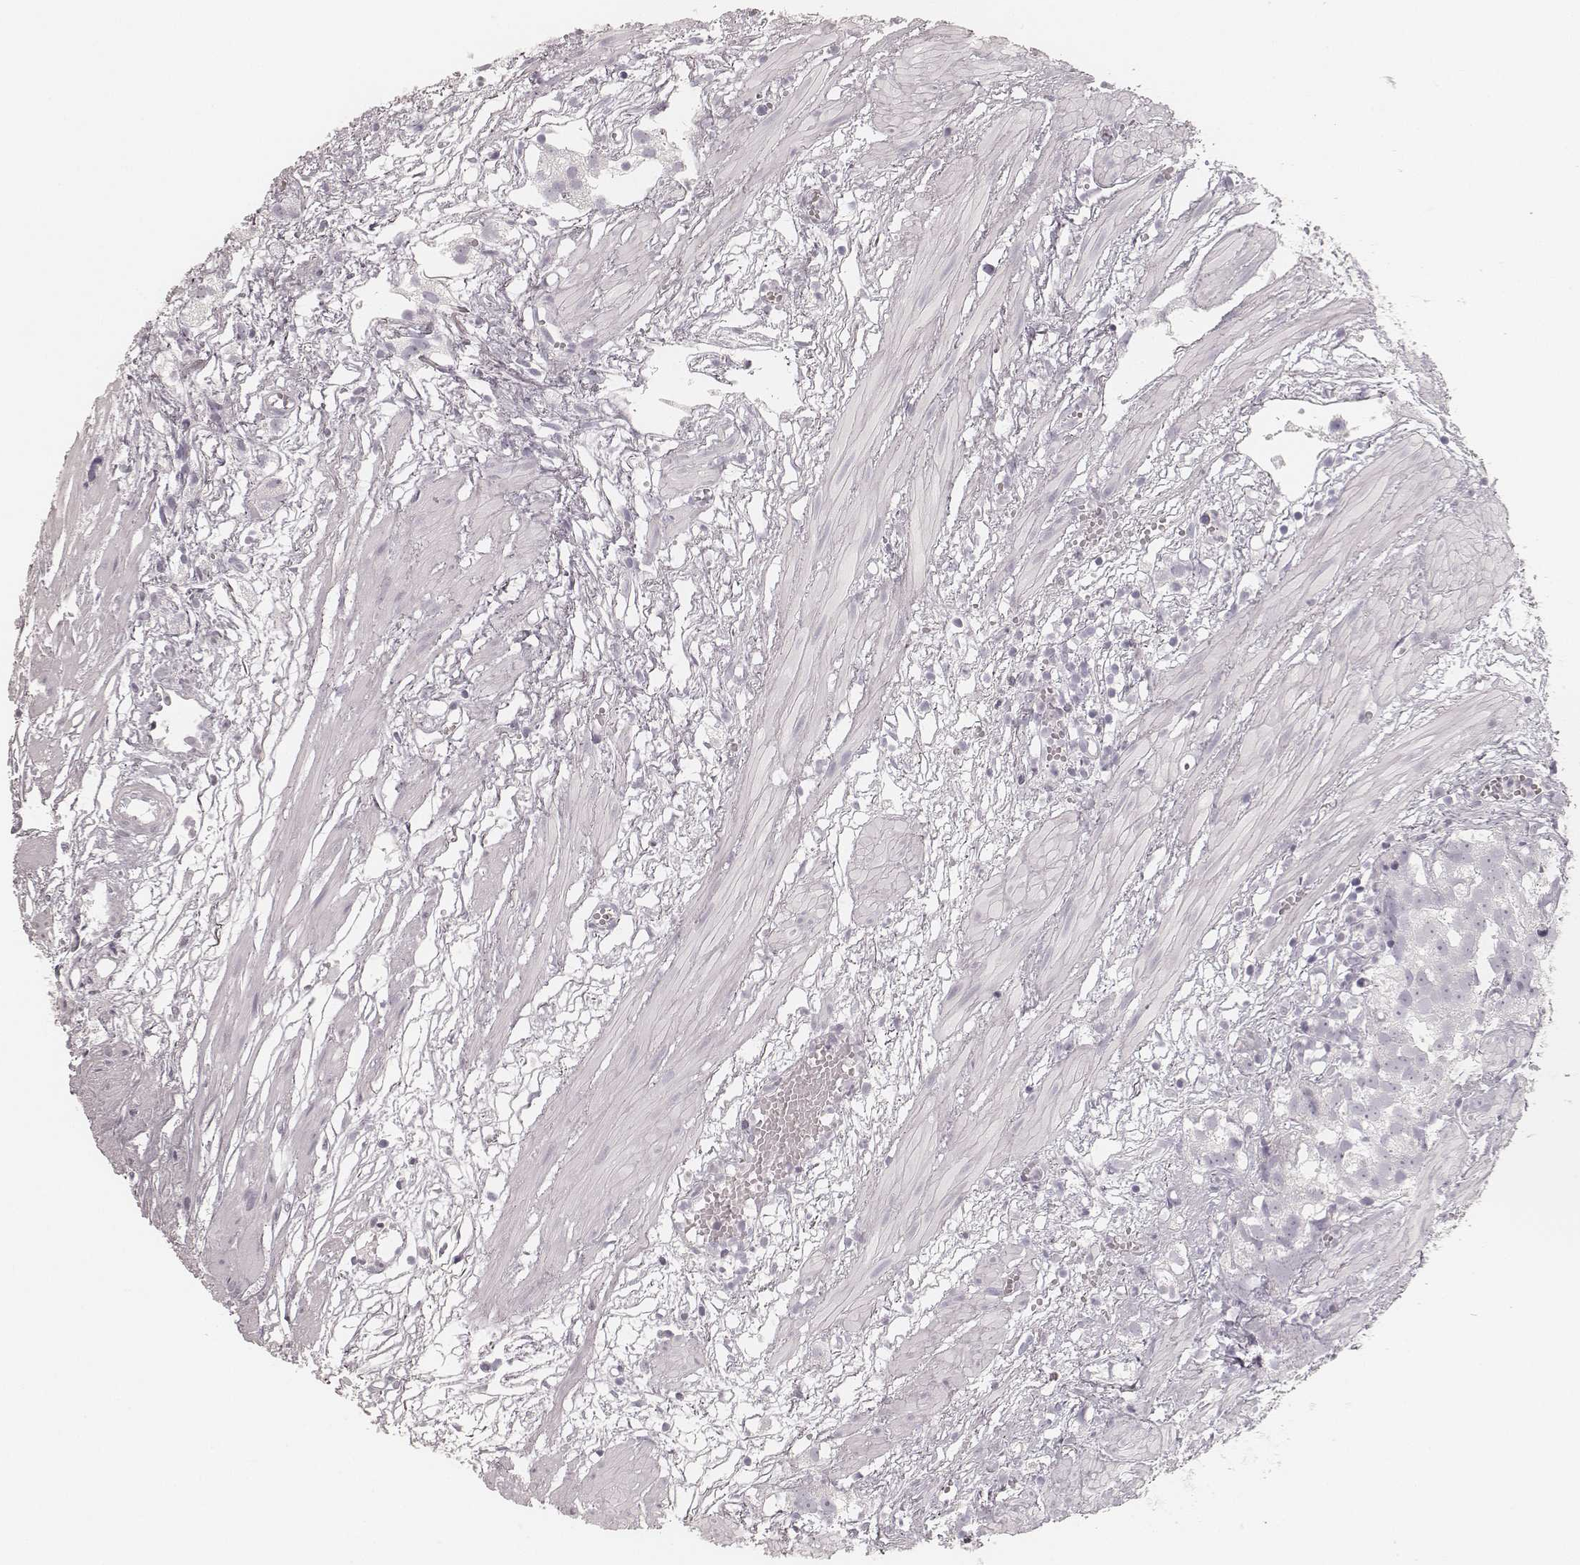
{"staining": {"intensity": "negative", "quantity": "none", "location": "none"}, "tissue": "prostate cancer", "cell_type": "Tumor cells", "image_type": "cancer", "snomed": [{"axis": "morphology", "description": "Adenocarcinoma, High grade"}, {"axis": "topography", "description": "Prostate"}], "caption": "Immunohistochemistry (IHC) micrograph of neoplastic tissue: human prostate cancer stained with DAB (3,3'-diaminobenzidine) displays no significant protein positivity in tumor cells. Brightfield microscopy of IHC stained with DAB (brown) and hematoxylin (blue), captured at high magnification.", "gene": "KRT72", "patient": {"sex": "male", "age": 68}}